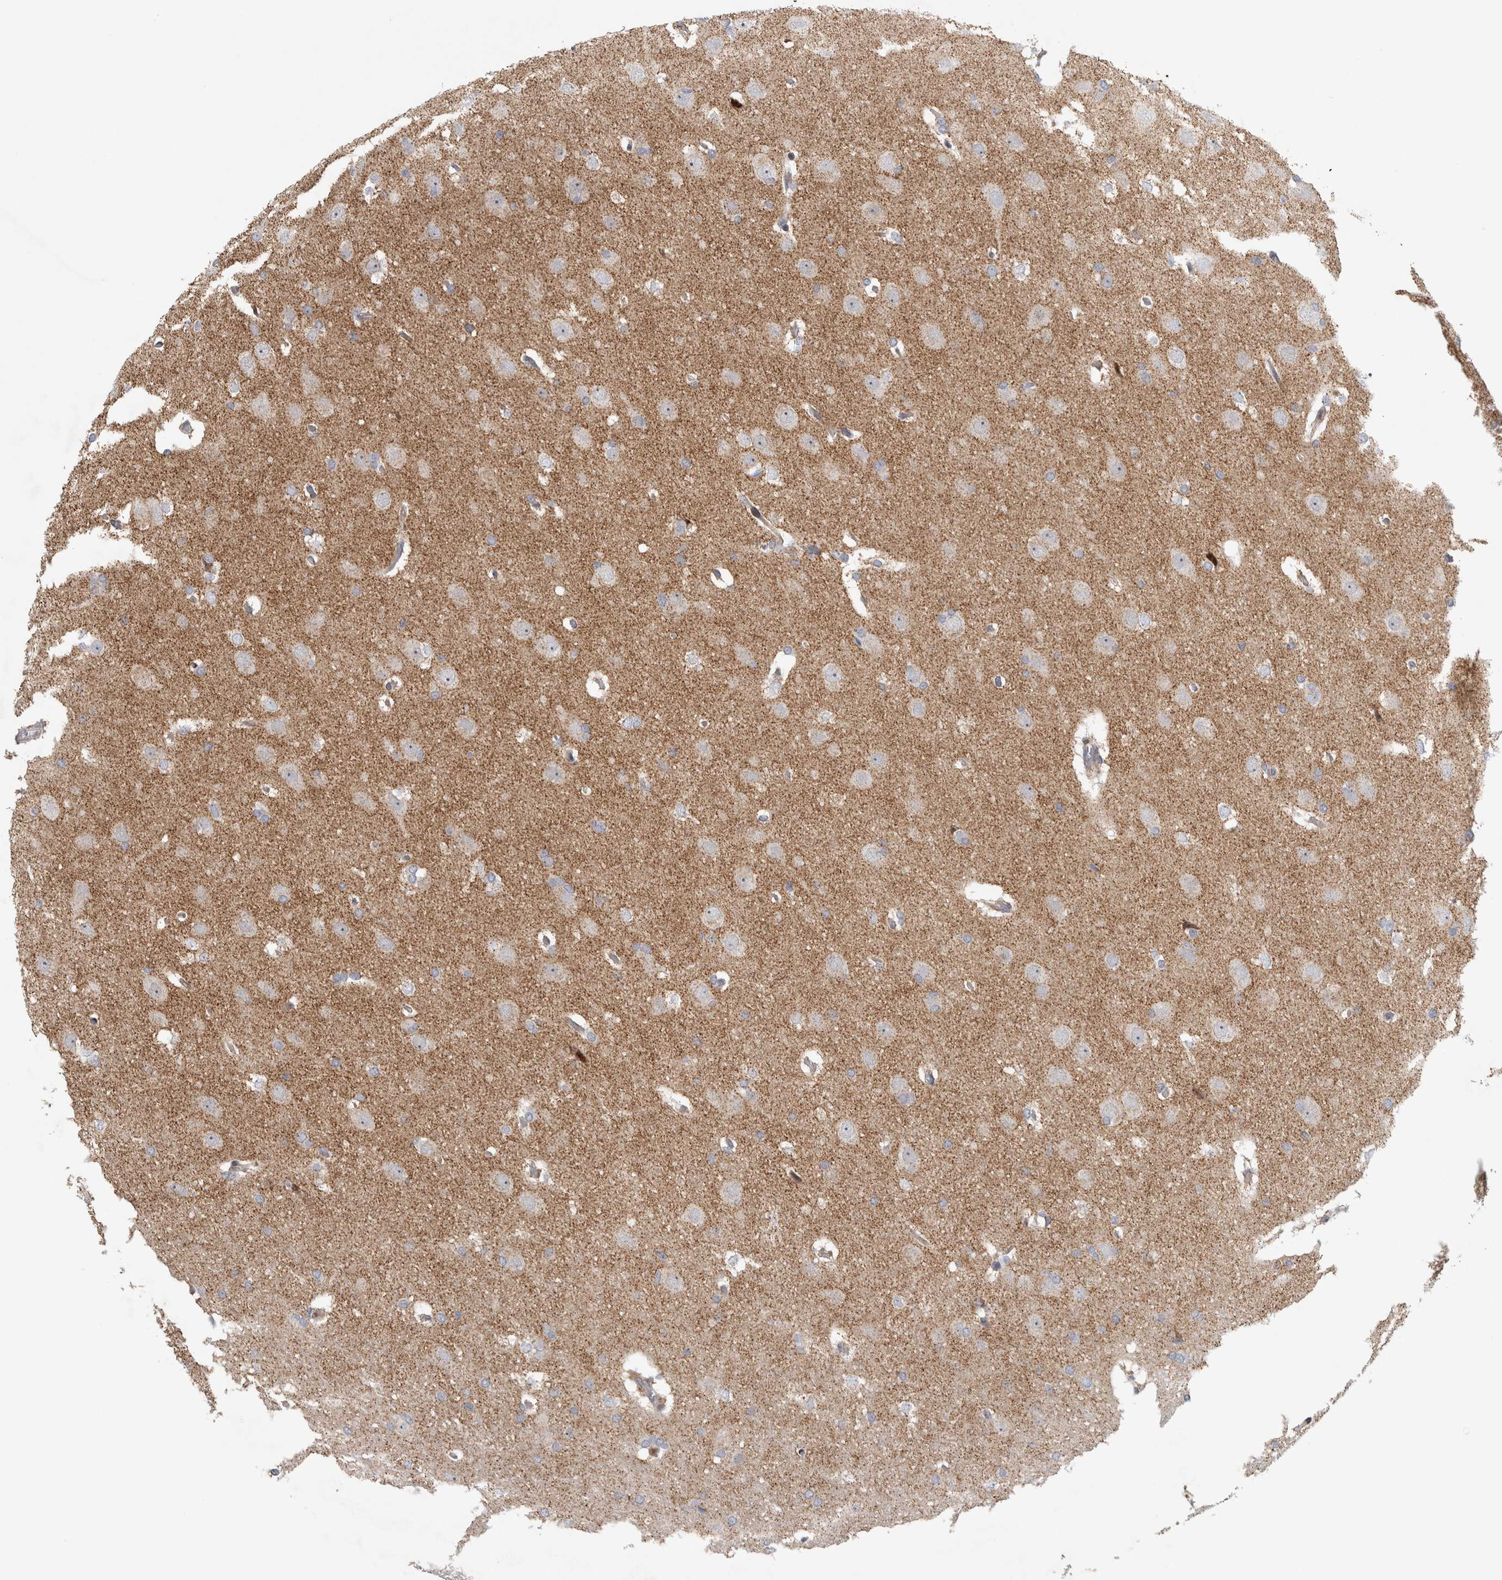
{"staining": {"intensity": "weak", "quantity": "<25%", "location": "cytoplasmic/membranous"}, "tissue": "glioma", "cell_type": "Tumor cells", "image_type": "cancer", "snomed": [{"axis": "morphology", "description": "Glioma, malignant, Low grade"}, {"axis": "topography", "description": "Brain"}], "caption": "High power microscopy image of an IHC image of low-grade glioma (malignant), revealing no significant staining in tumor cells.", "gene": "RBM48", "patient": {"sex": "female", "age": 37}}